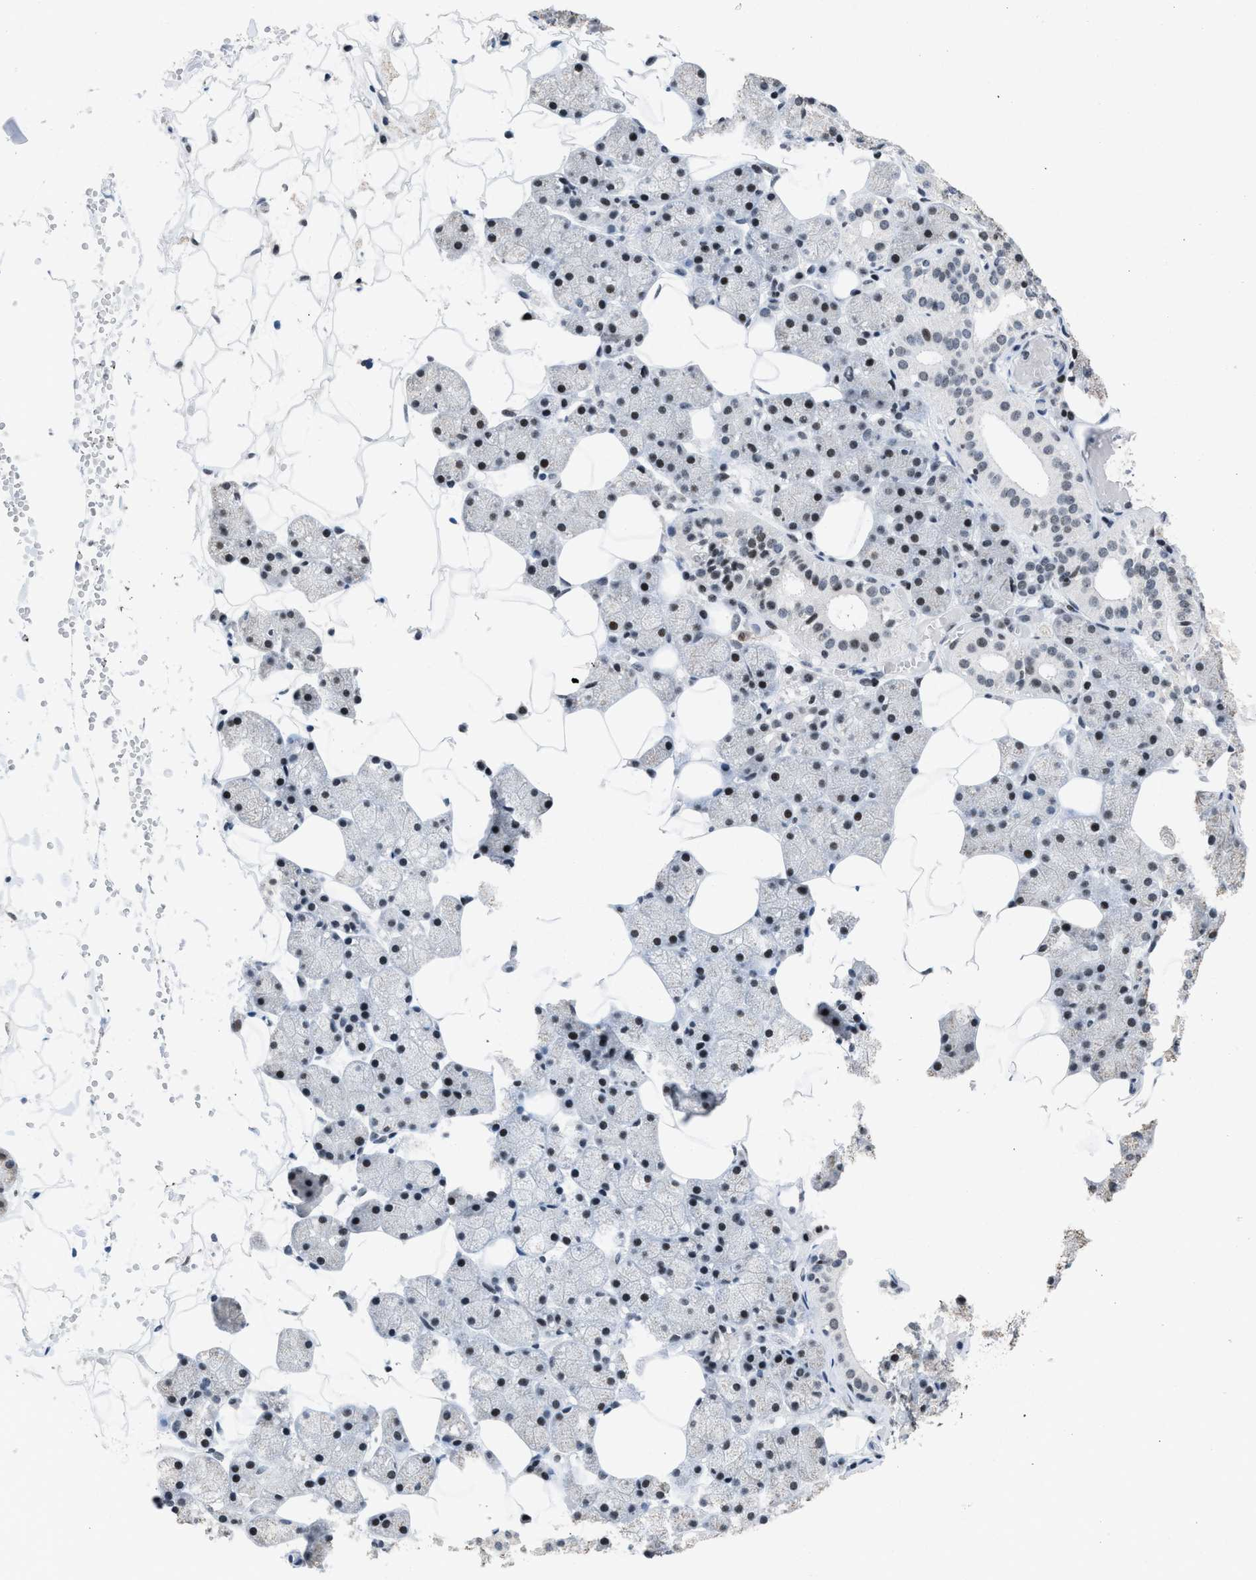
{"staining": {"intensity": "moderate", "quantity": "25%-75%", "location": "nuclear"}, "tissue": "salivary gland", "cell_type": "Glandular cells", "image_type": "normal", "snomed": [{"axis": "morphology", "description": "Normal tissue, NOS"}, {"axis": "topography", "description": "Salivary gland"}], "caption": "About 25%-75% of glandular cells in unremarkable human salivary gland demonstrate moderate nuclear protein staining as visualized by brown immunohistochemical staining.", "gene": "TERF2IP", "patient": {"sex": "female", "age": 33}}